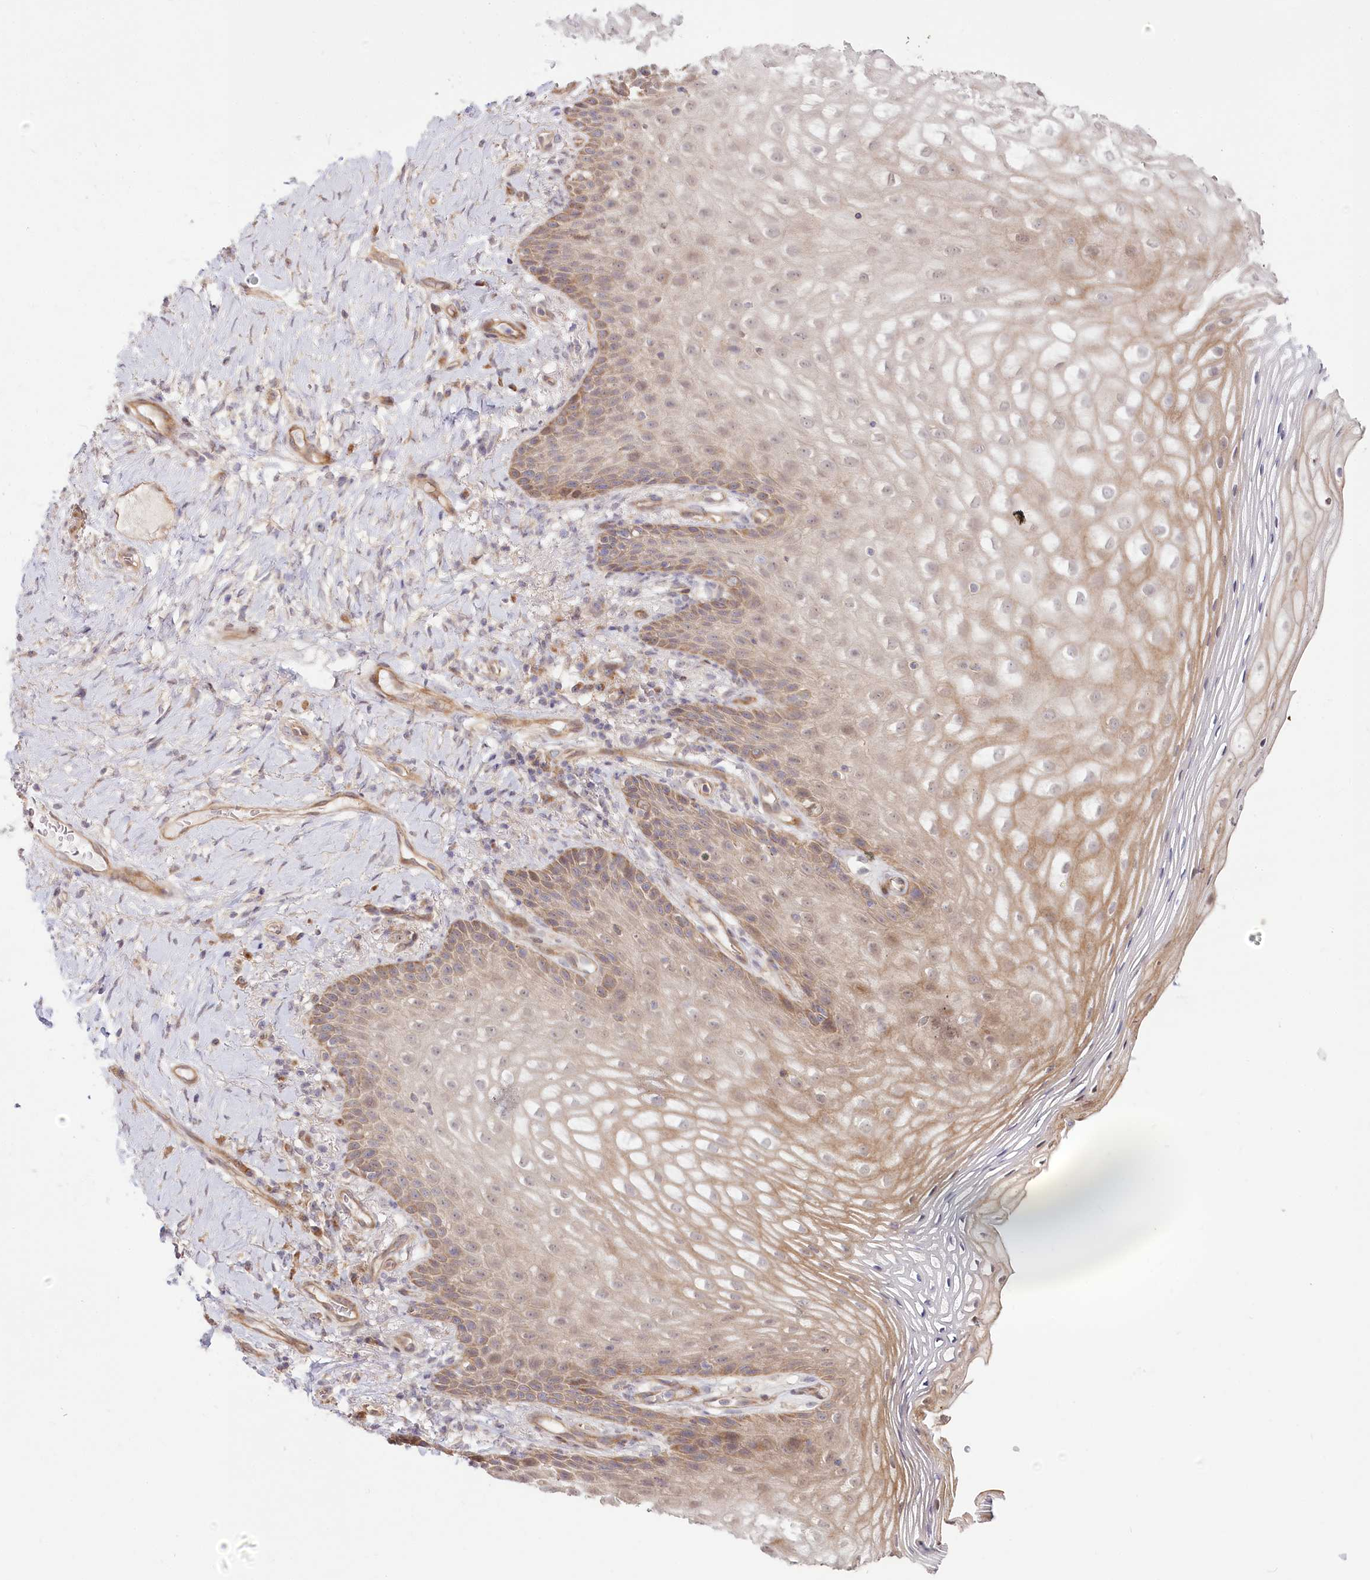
{"staining": {"intensity": "weak", "quantity": "25%-75%", "location": "cytoplasmic/membranous"}, "tissue": "vagina", "cell_type": "Squamous epithelial cells", "image_type": "normal", "snomed": [{"axis": "morphology", "description": "Normal tissue, NOS"}, {"axis": "topography", "description": "Vagina"}], "caption": "Vagina stained with DAB (3,3'-diaminobenzidine) immunohistochemistry shows low levels of weak cytoplasmic/membranous staining in approximately 25%-75% of squamous epithelial cells.", "gene": "CEP70", "patient": {"sex": "female", "age": 60}}